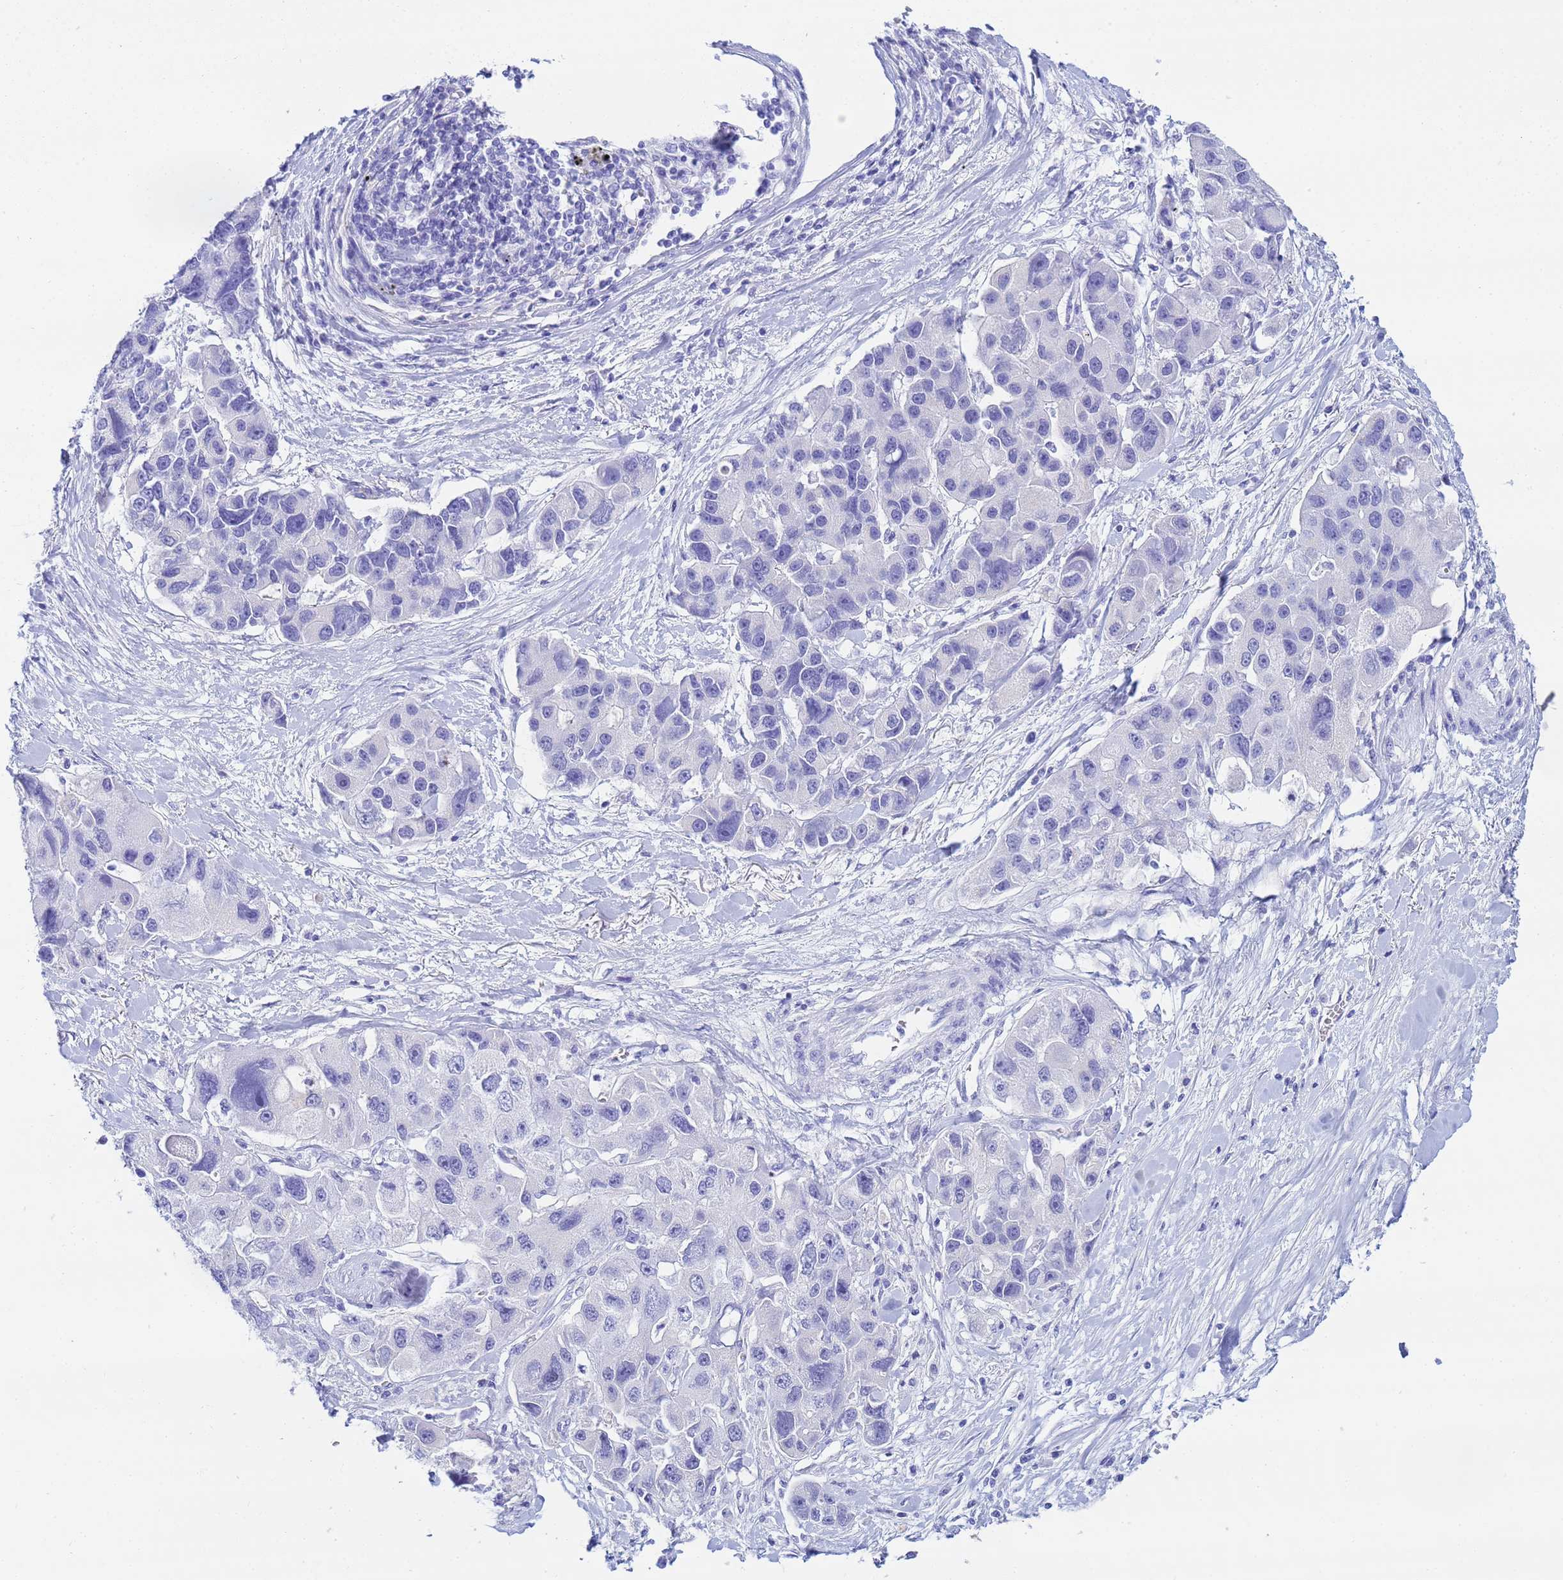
{"staining": {"intensity": "negative", "quantity": "none", "location": "none"}, "tissue": "lung cancer", "cell_type": "Tumor cells", "image_type": "cancer", "snomed": [{"axis": "morphology", "description": "Adenocarcinoma, NOS"}, {"axis": "topography", "description": "Lung"}], "caption": "Immunohistochemistry micrograph of neoplastic tissue: human lung adenocarcinoma stained with DAB reveals no significant protein positivity in tumor cells.", "gene": "AQP12A", "patient": {"sex": "female", "age": 54}}